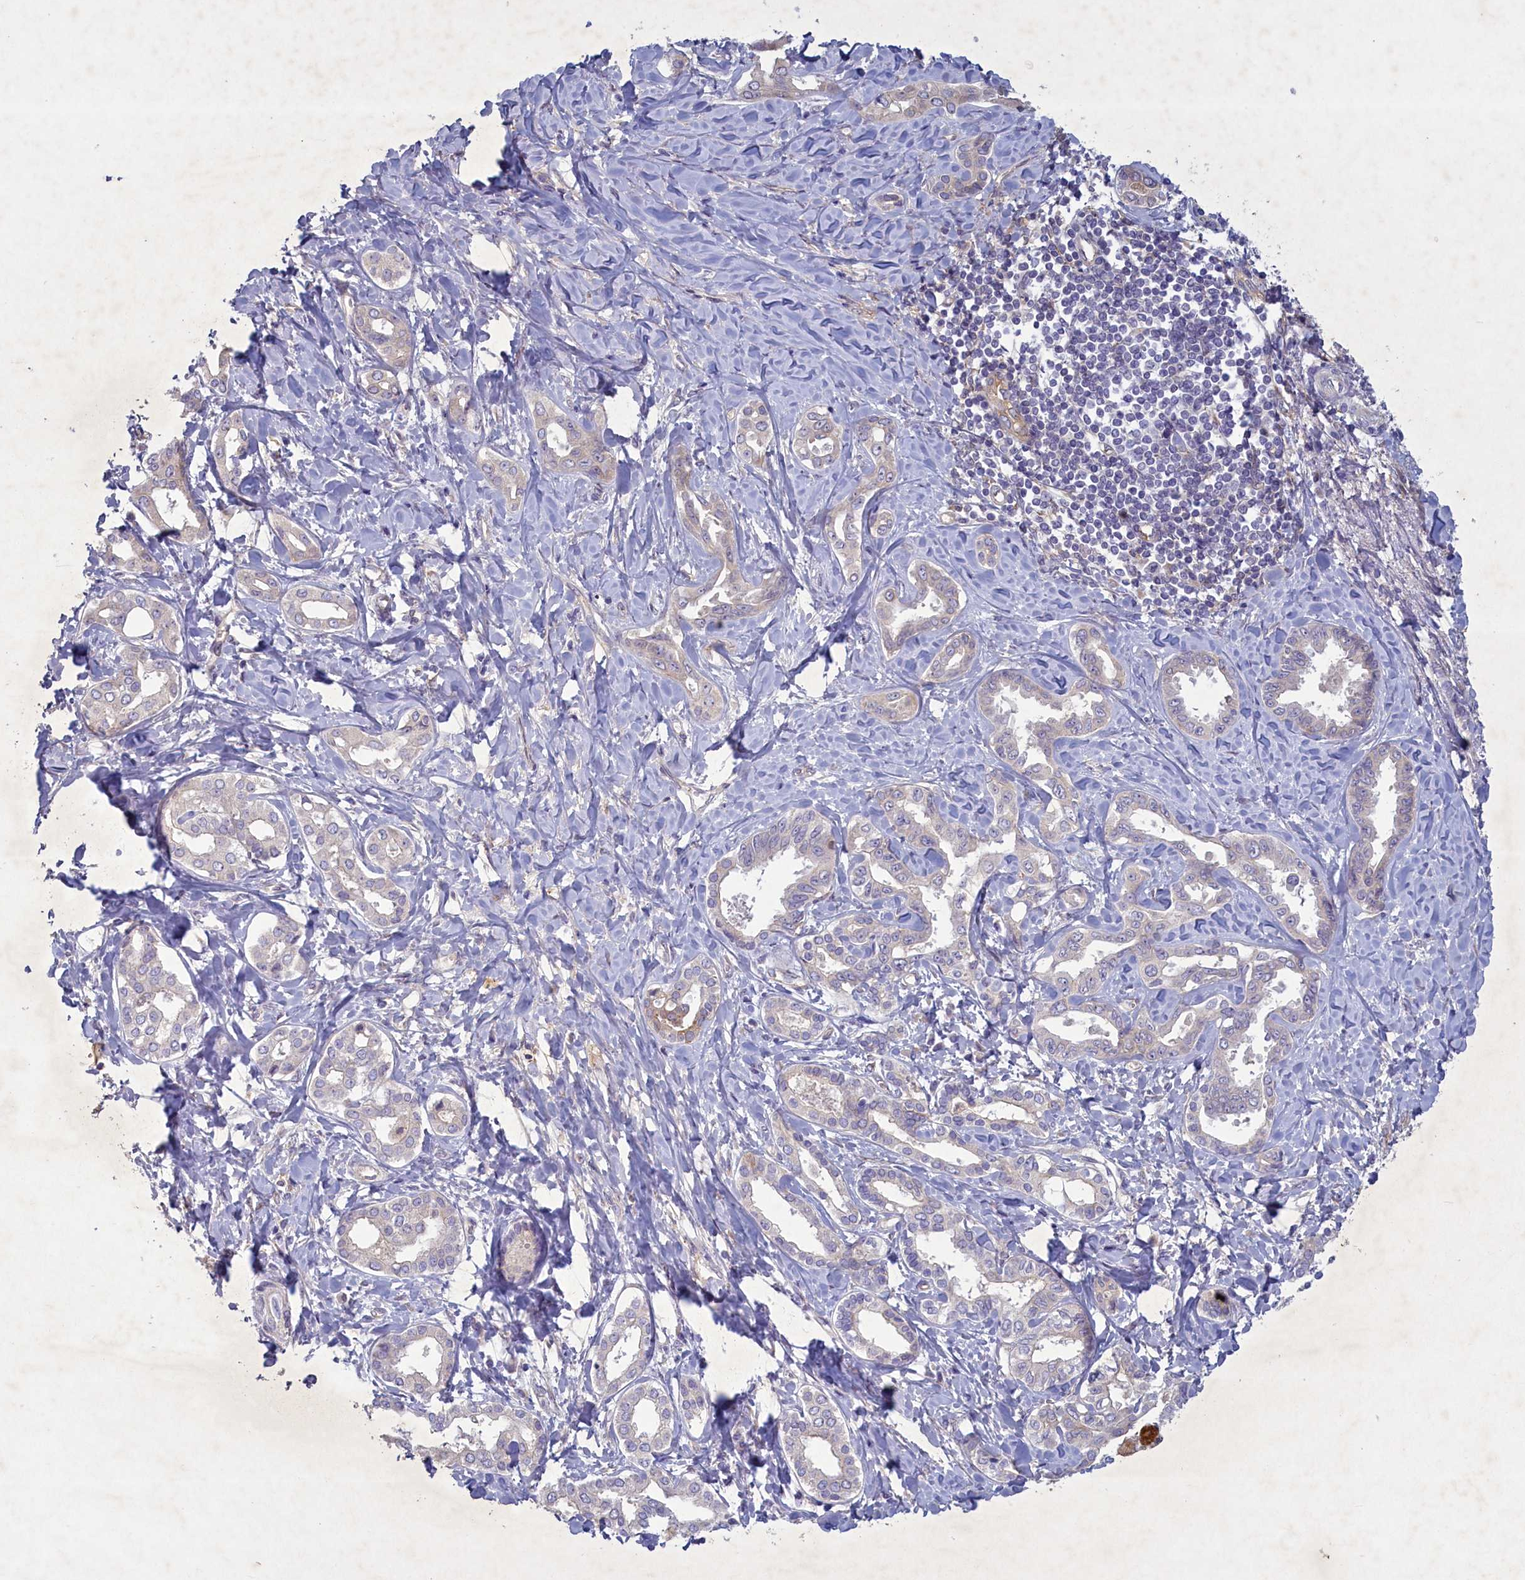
{"staining": {"intensity": "negative", "quantity": "none", "location": "none"}, "tissue": "liver cancer", "cell_type": "Tumor cells", "image_type": "cancer", "snomed": [{"axis": "morphology", "description": "Cholangiocarcinoma"}, {"axis": "topography", "description": "Liver"}], "caption": "DAB immunohistochemical staining of human liver cancer (cholangiocarcinoma) demonstrates no significant staining in tumor cells.", "gene": "PLEKHG6", "patient": {"sex": "female", "age": 77}}